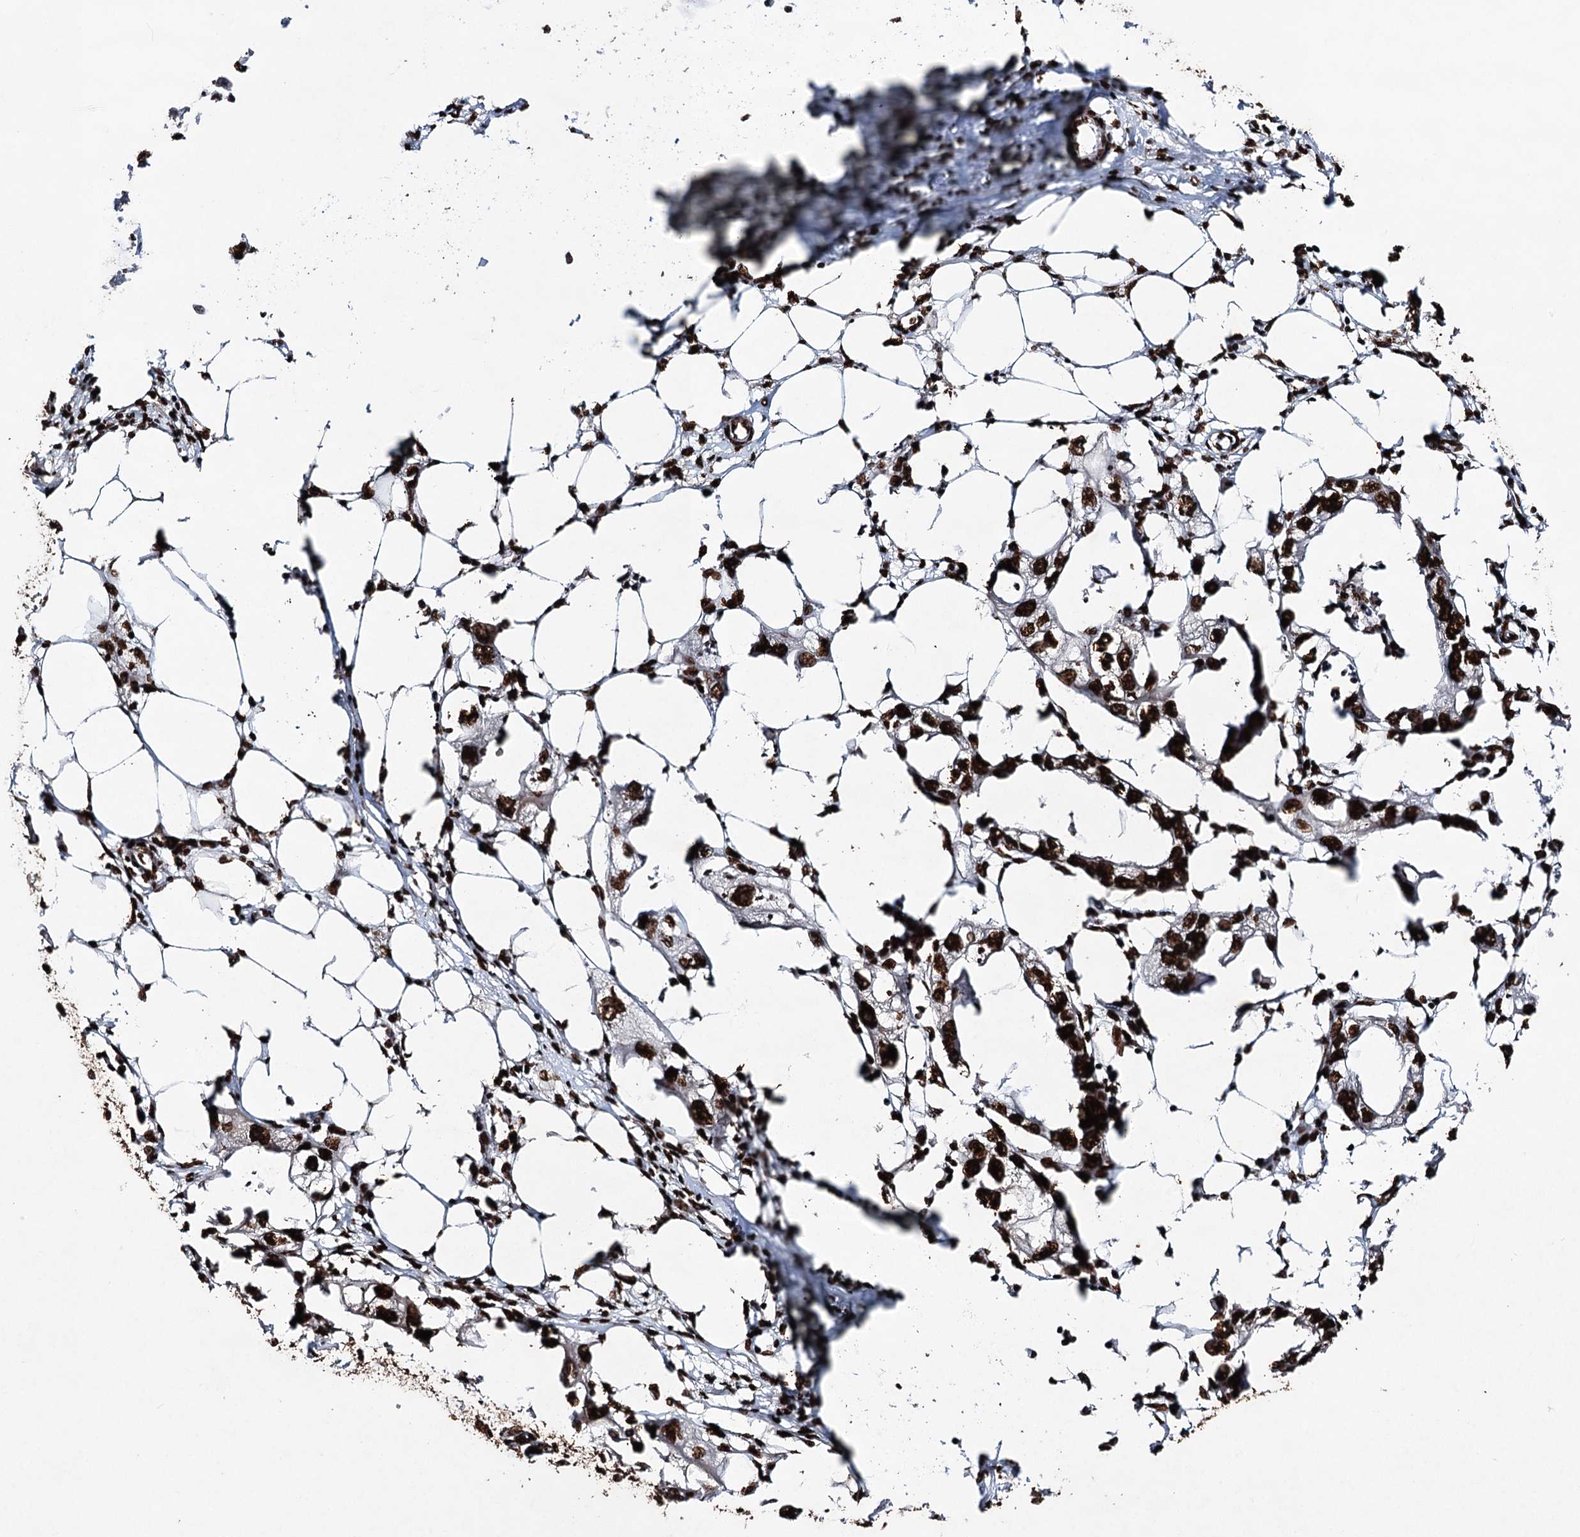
{"staining": {"intensity": "strong", "quantity": ">75%", "location": "nuclear"}, "tissue": "endometrial cancer", "cell_type": "Tumor cells", "image_type": "cancer", "snomed": [{"axis": "morphology", "description": "Adenocarcinoma, NOS"}, {"axis": "morphology", "description": "Adenocarcinoma, metastatic, NOS"}, {"axis": "topography", "description": "Adipose tissue"}, {"axis": "topography", "description": "Endometrium"}], "caption": "Immunohistochemistry image of endometrial cancer (adenocarcinoma) stained for a protein (brown), which demonstrates high levels of strong nuclear positivity in about >75% of tumor cells.", "gene": "MATR3", "patient": {"sex": "female", "age": 67}}